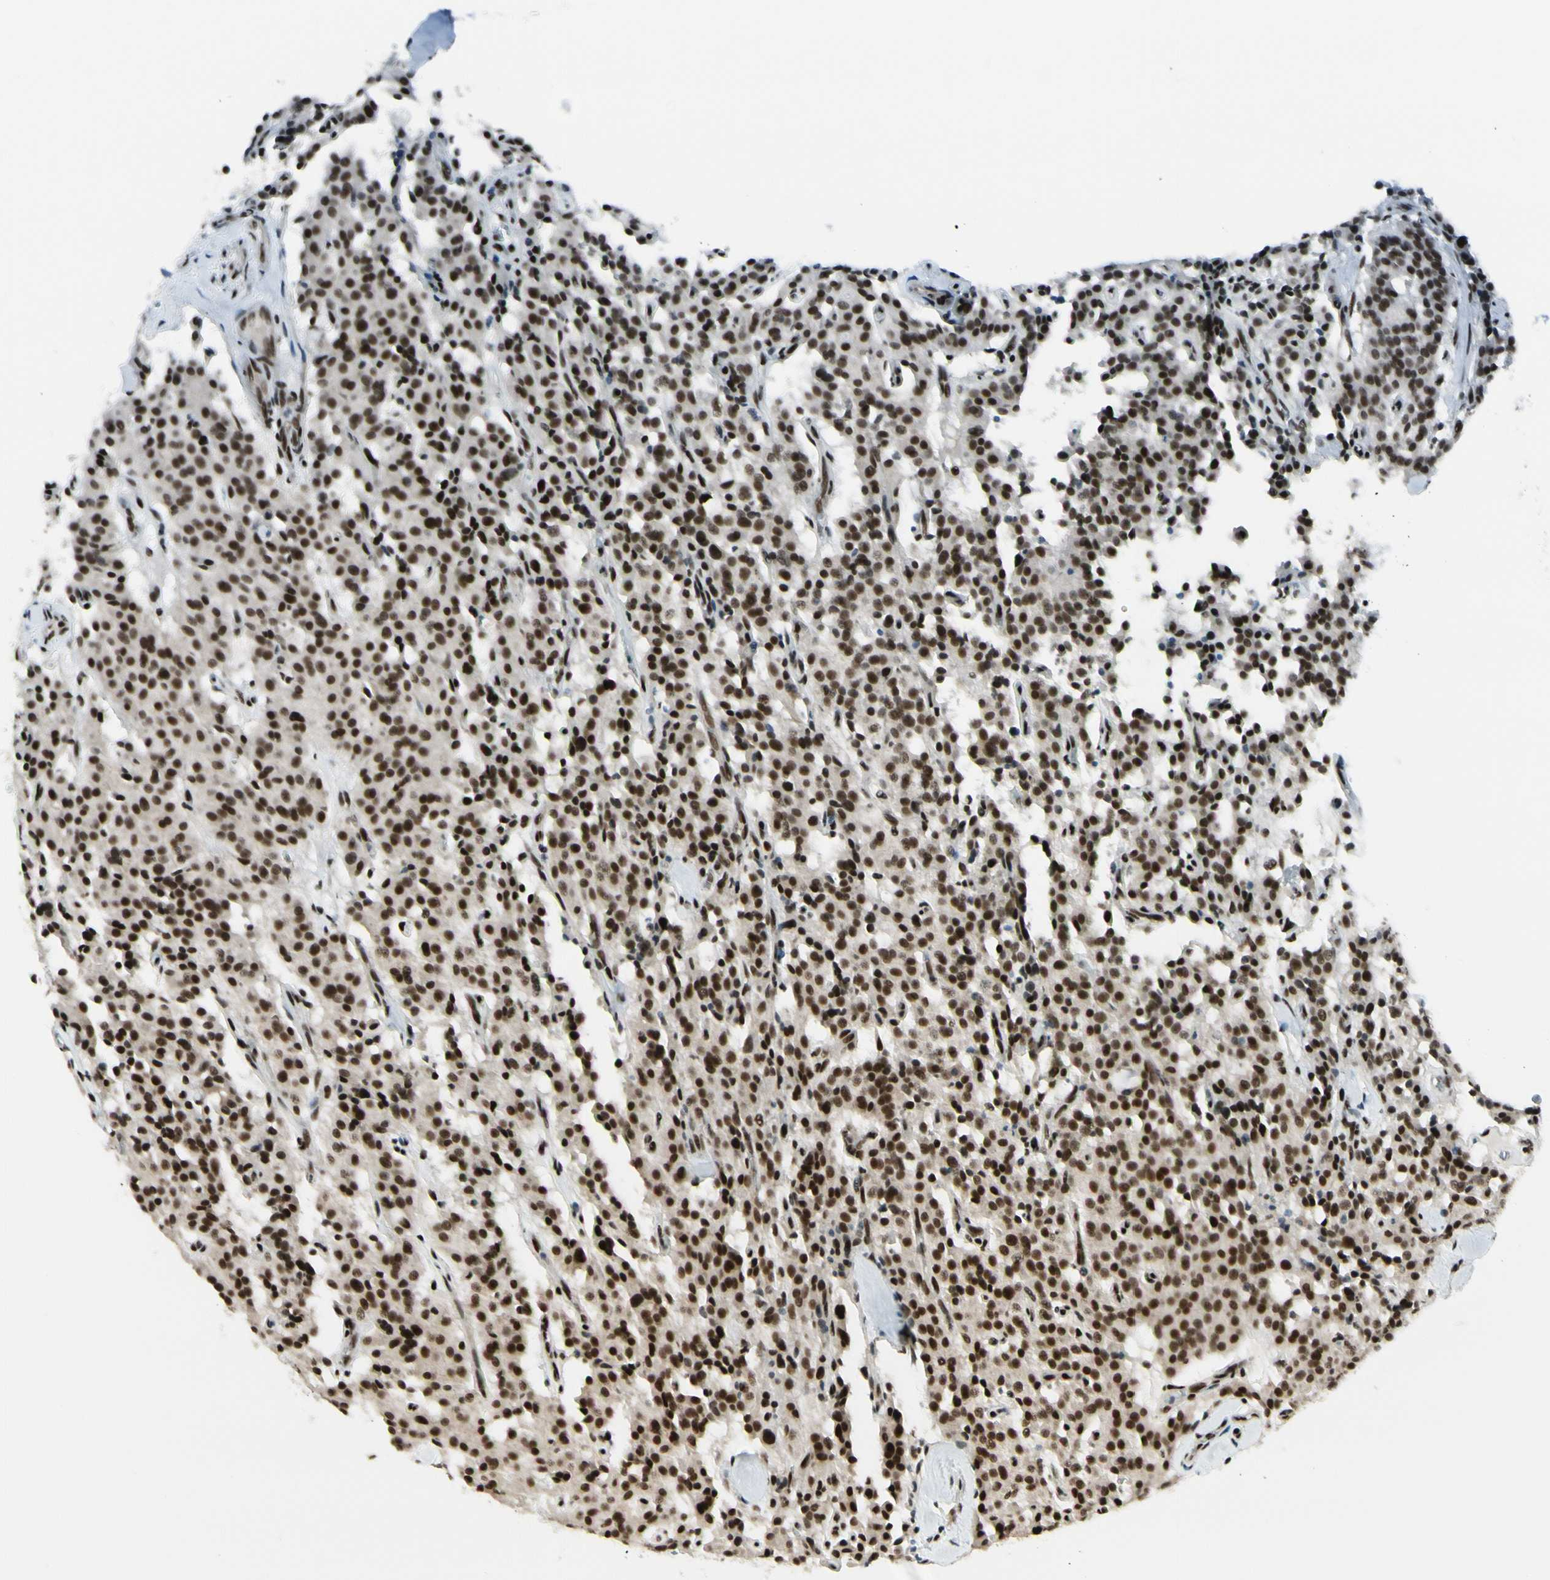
{"staining": {"intensity": "strong", "quantity": ">75%", "location": "nuclear"}, "tissue": "carcinoid", "cell_type": "Tumor cells", "image_type": "cancer", "snomed": [{"axis": "morphology", "description": "Carcinoid, malignant, NOS"}, {"axis": "topography", "description": "Lung"}], "caption": "Immunohistochemical staining of malignant carcinoid exhibits high levels of strong nuclear positivity in approximately >75% of tumor cells.", "gene": "CHAMP1", "patient": {"sex": "male", "age": 30}}